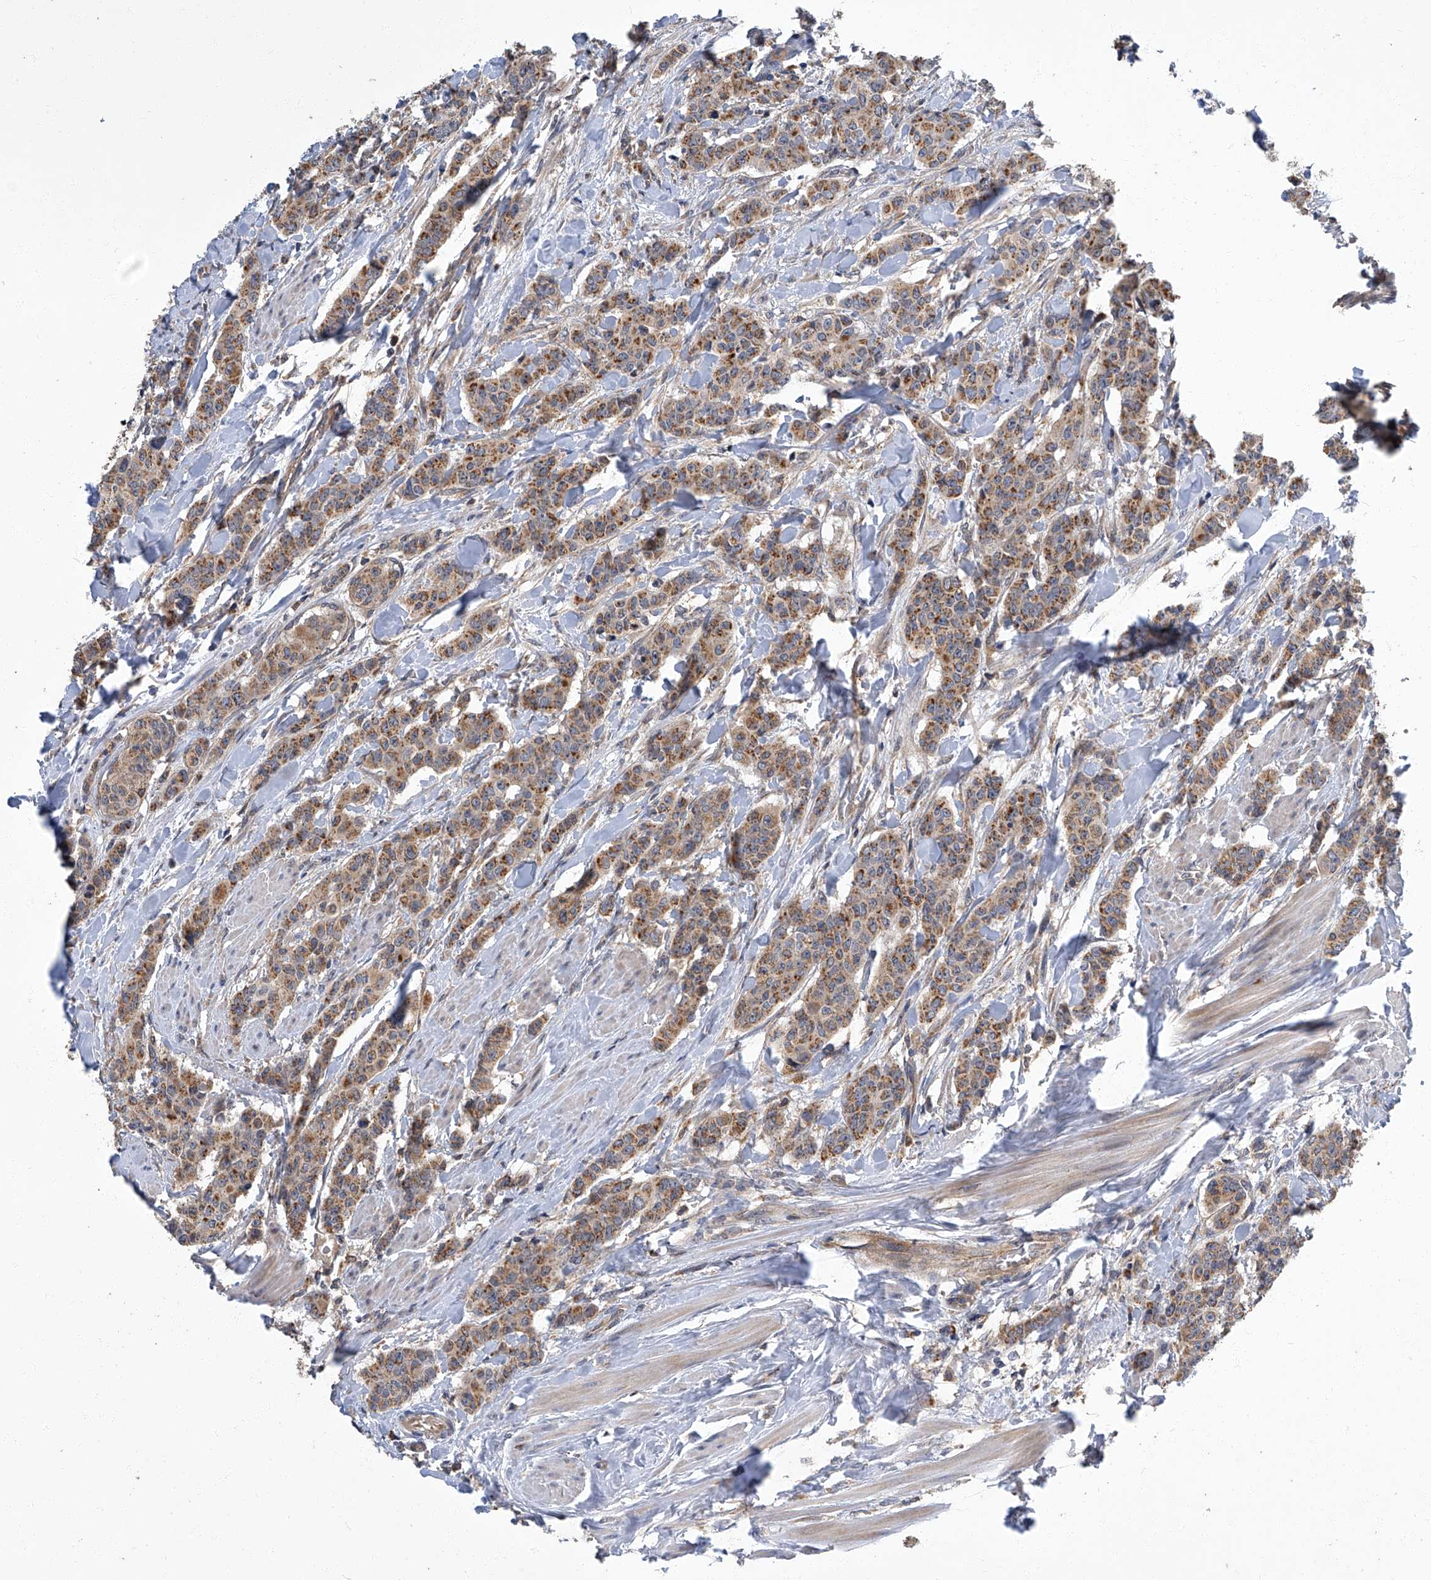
{"staining": {"intensity": "moderate", "quantity": ">75%", "location": "cytoplasmic/membranous"}, "tissue": "breast cancer", "cell_type": "Tumor cells", "image_type": "cancer", "snomed": [{"axis": "morphology", "description": "Duct carcinoma"}, {"axis": "topography", "description": "Breast"}], "caption": "An IHC image of neoplastic tissue is shown. Protein staining in brown highlights moderate cytoplasmic/membranous positivity in invasive ductal carcinoma (breast) within tumor cells.", "gene": "TNFRSF13B", "patient": {"sex": "female", "age": 40}}